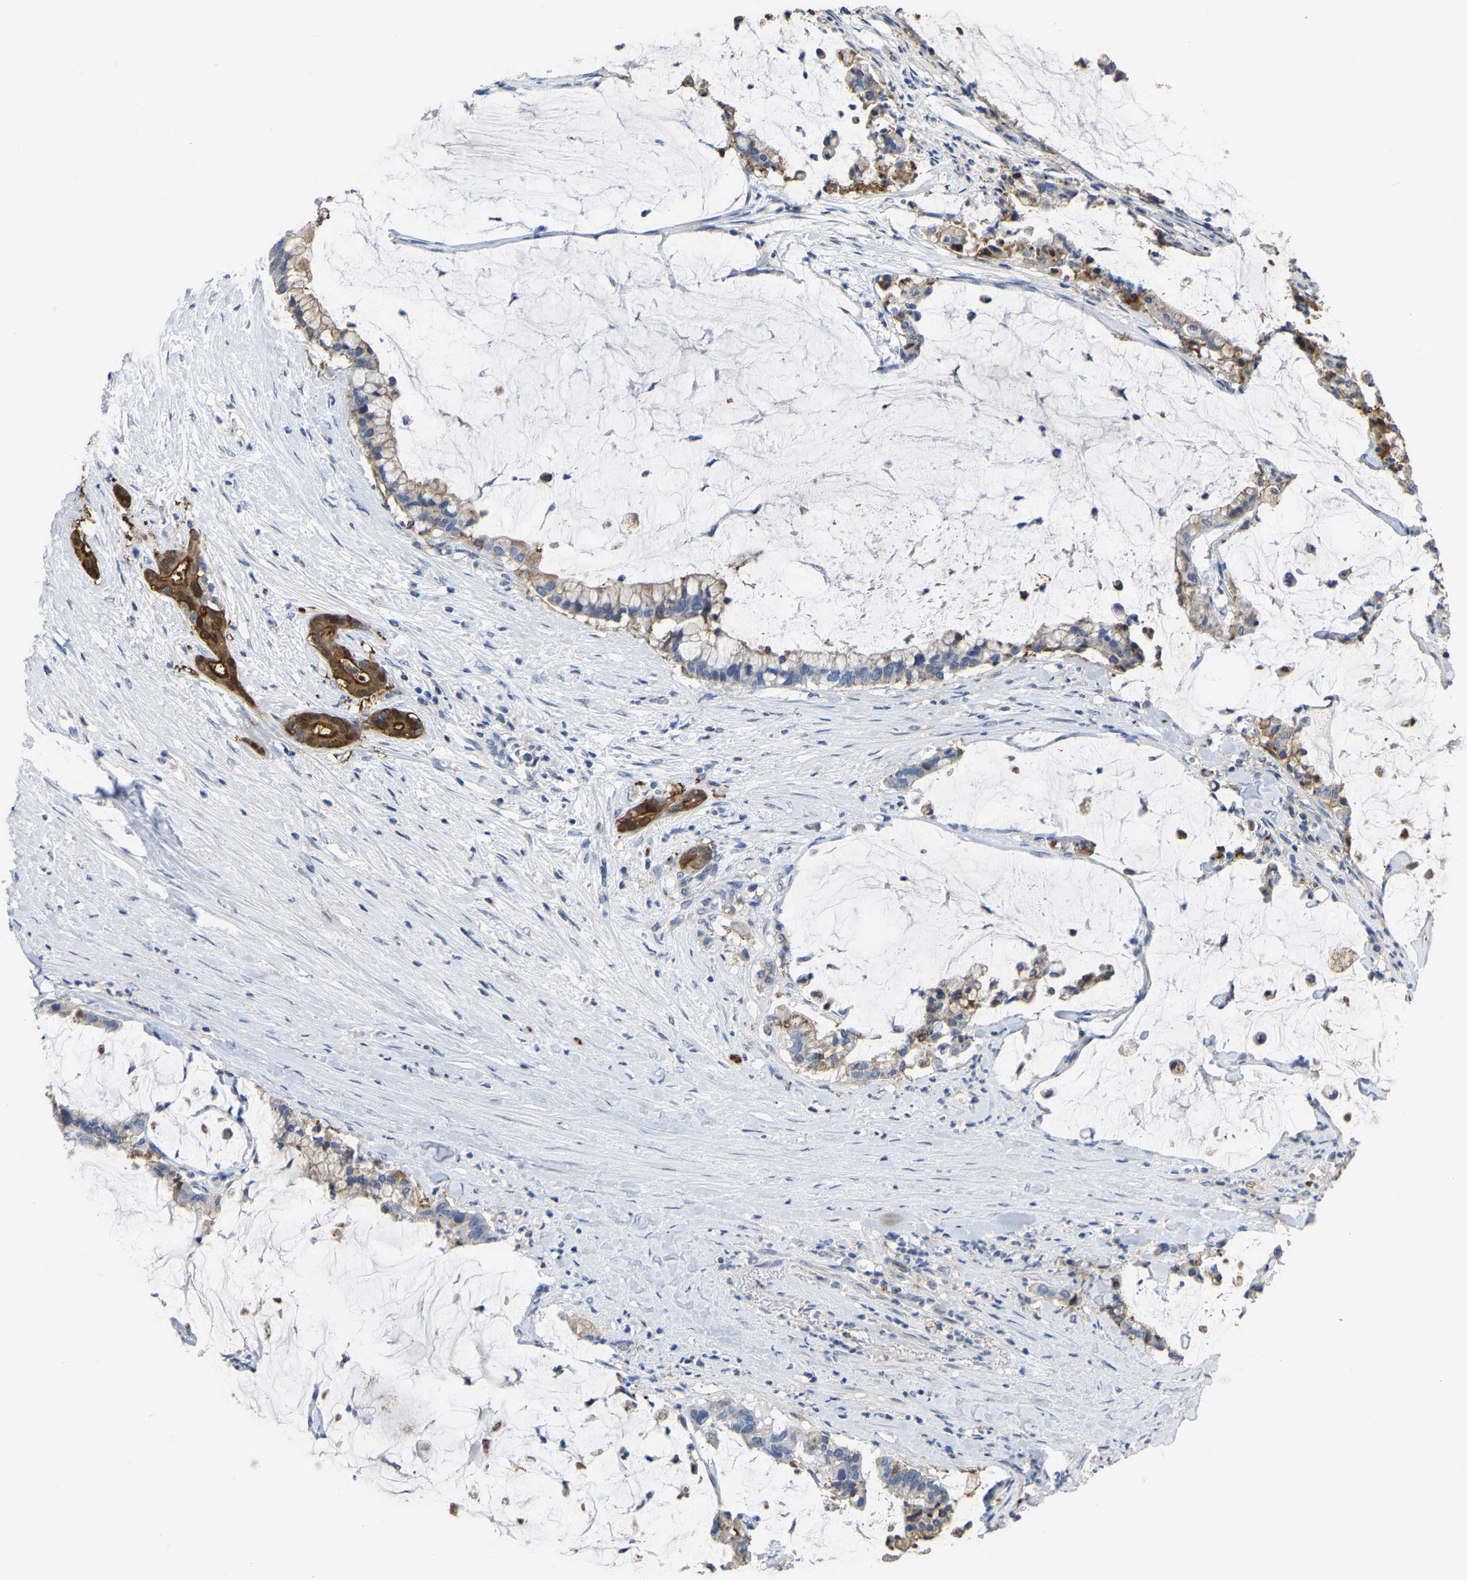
{"staining": {"intensity": "moderate", "quantity": "<25%", "location": "cytoplasmic/membranous"}, "tissue": "pancreatic cancer", "cell_type": "Tumor cells", "image_type": "cancer", "snomed": [{"axis": "morphology", "description": "Adenocarcinoma, NOS"}, {"axis": "topography", "description": "Pancreas"}], "caption": "This micrograph demonstrates immunohistochemistry (IHC) staining of human pancreatic cancer (adenocarcinoma), with low moderate cytoplasmic/membranous positivity in approximately <25% of tumor cells.", "gene": "ZNF449", "patient": {"sex": "male", "age": 41}}